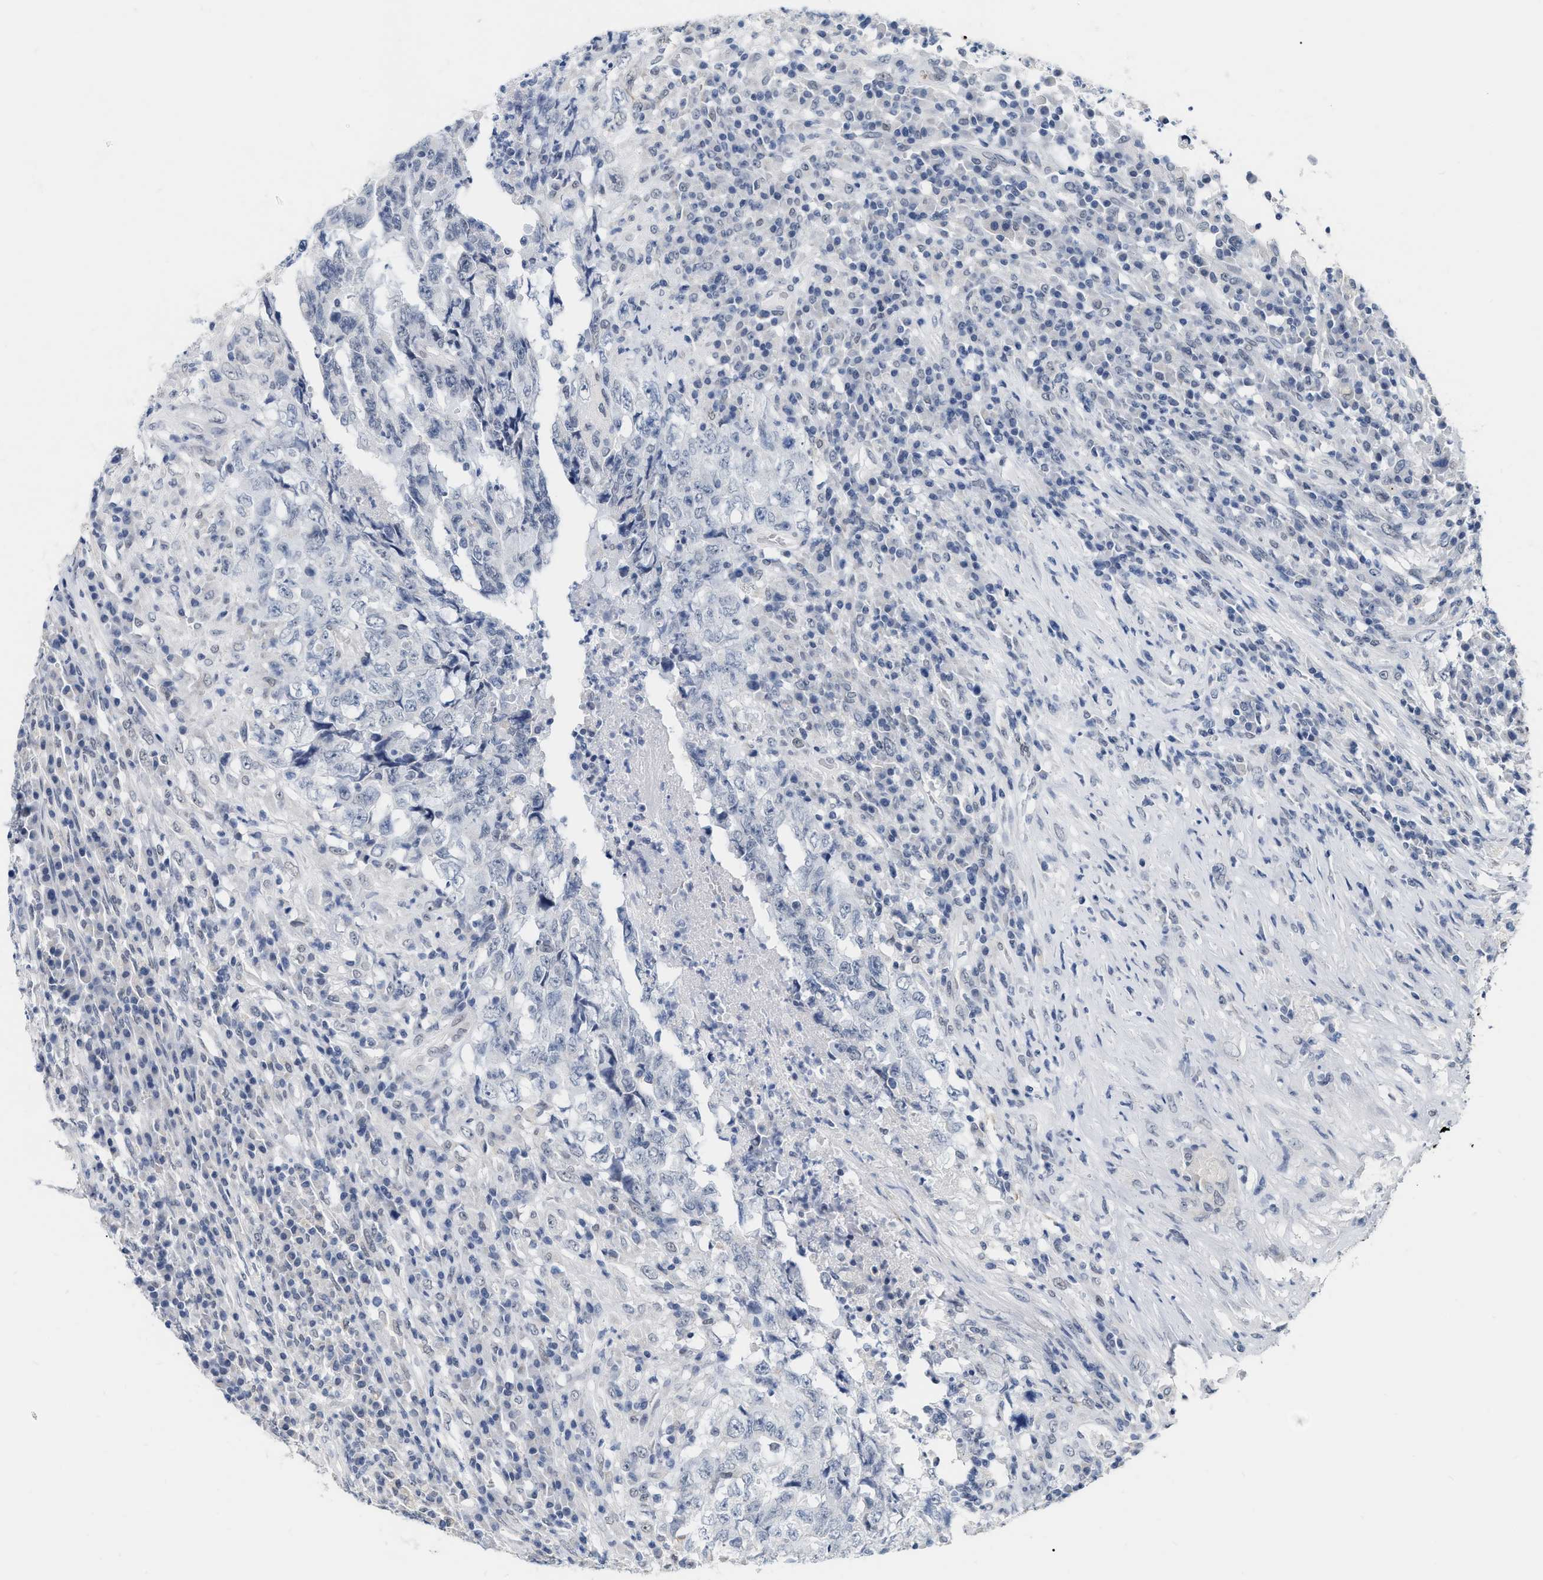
{"staining": {"intensity": "negative", "quantity": "none", "location": "none"}, "tissue": "testis cancer", "cell_type": "Tumor cells", "image_type": "cancer", "snomed": [{"axis": "morphology", "description": "Necrosis, NOS"}, {"axis": "morphology", "description": "Carcinoma, Embryonal, NOS"}, {"axis": "topography", "description": "Testis"}], "caption": "Protein analysis of testis embryonal carcinoma exhibits no significant expression in tumor cells.", "gene": "XIRP1", "patient": {"sex": "male", "age": 19}}